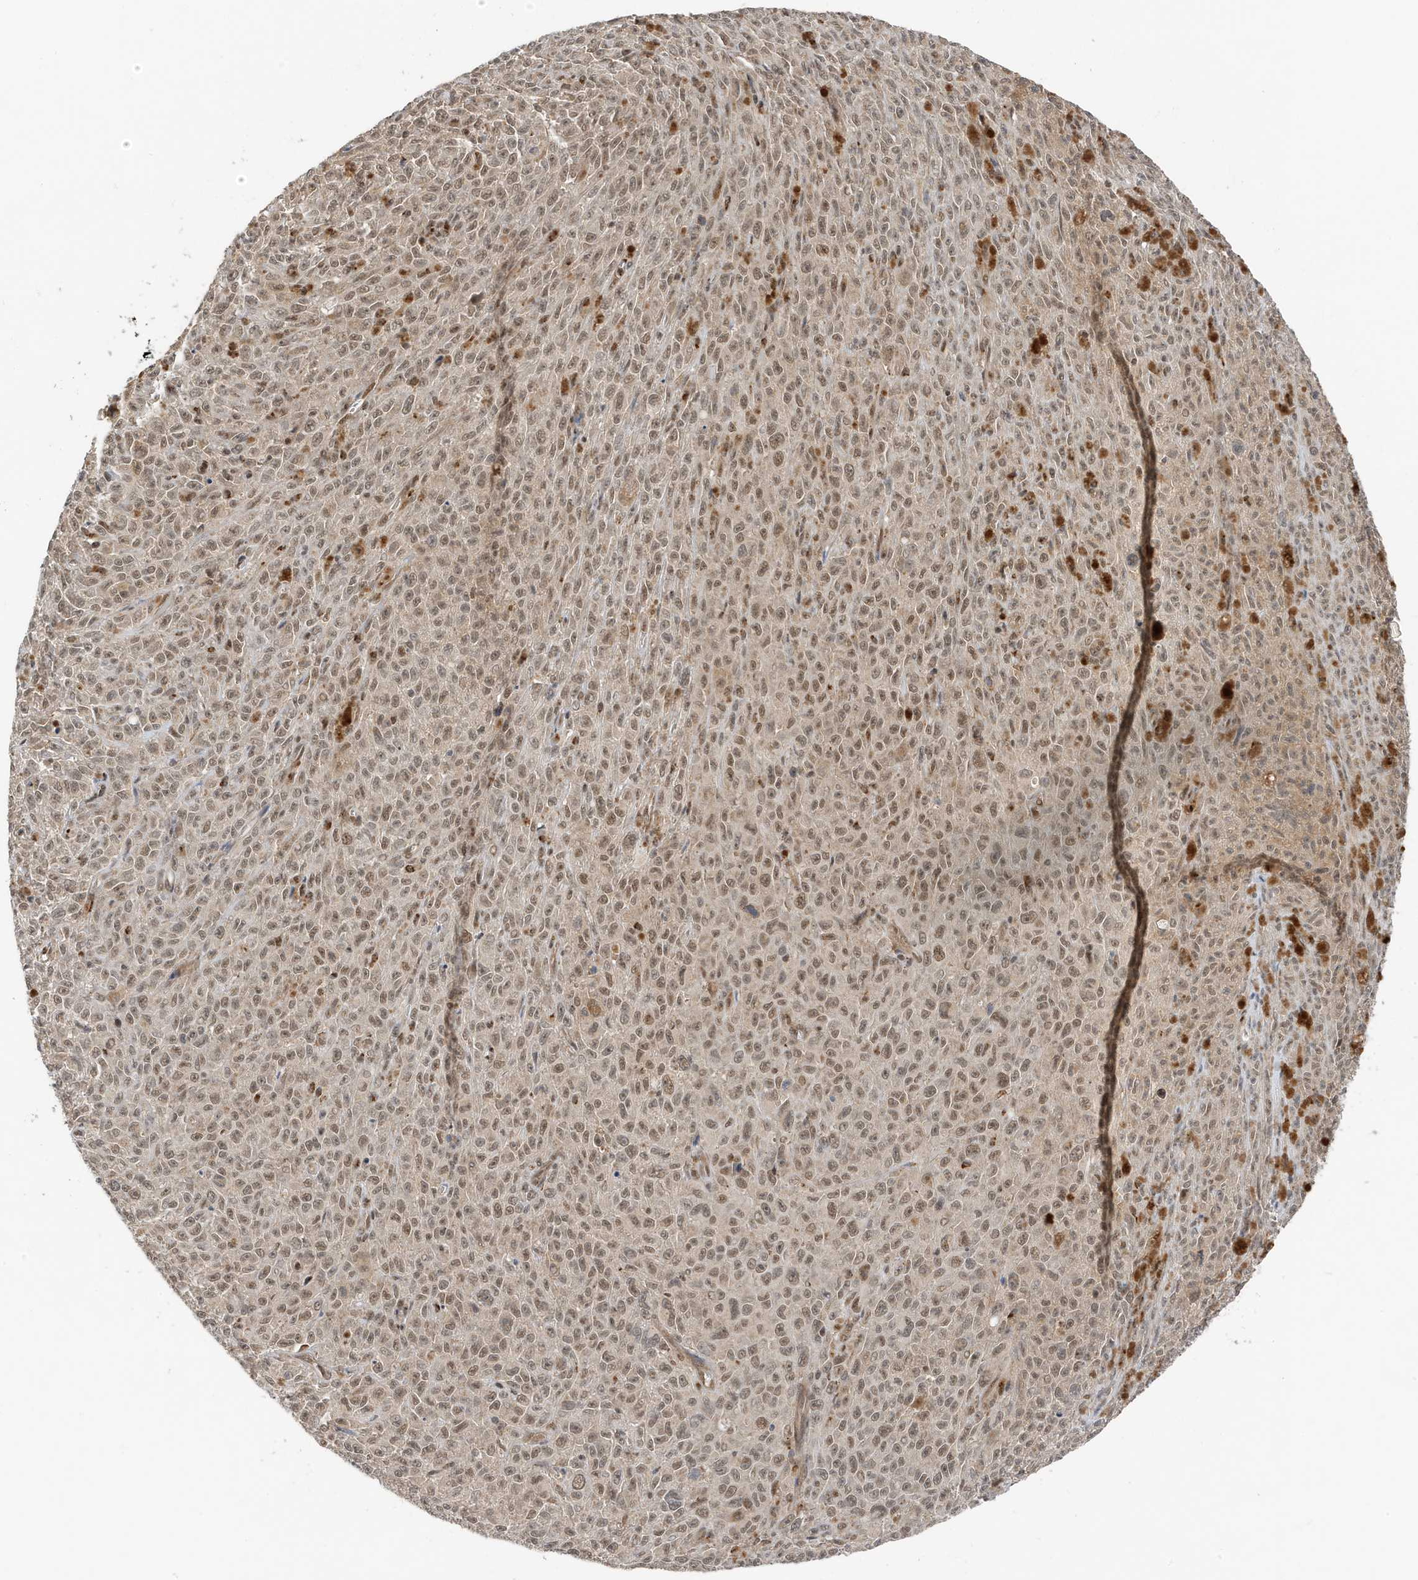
{"staining": {"intensity": "weak", "quantity": "25%-75%", "location": "nuclear"}, "tissue": "melanoma", "cell_type": "Tumor cells", "image_type": "cancer", "snomed": [{"axis": "morphology", "description": "Malignant melanoma, NOS"}, {"axis": "topography", "description": "Skin"}], "caption": "Immunohistochemistry (IHC) of human melanoma exhibits low levels of weak nuclear positivity in about 25%-75% of tumor cells. The protein is shown in brown color, while the nuclei are stained blue.", "gene": "MAST3", "patient": {"sex": "female", "age": 82}}